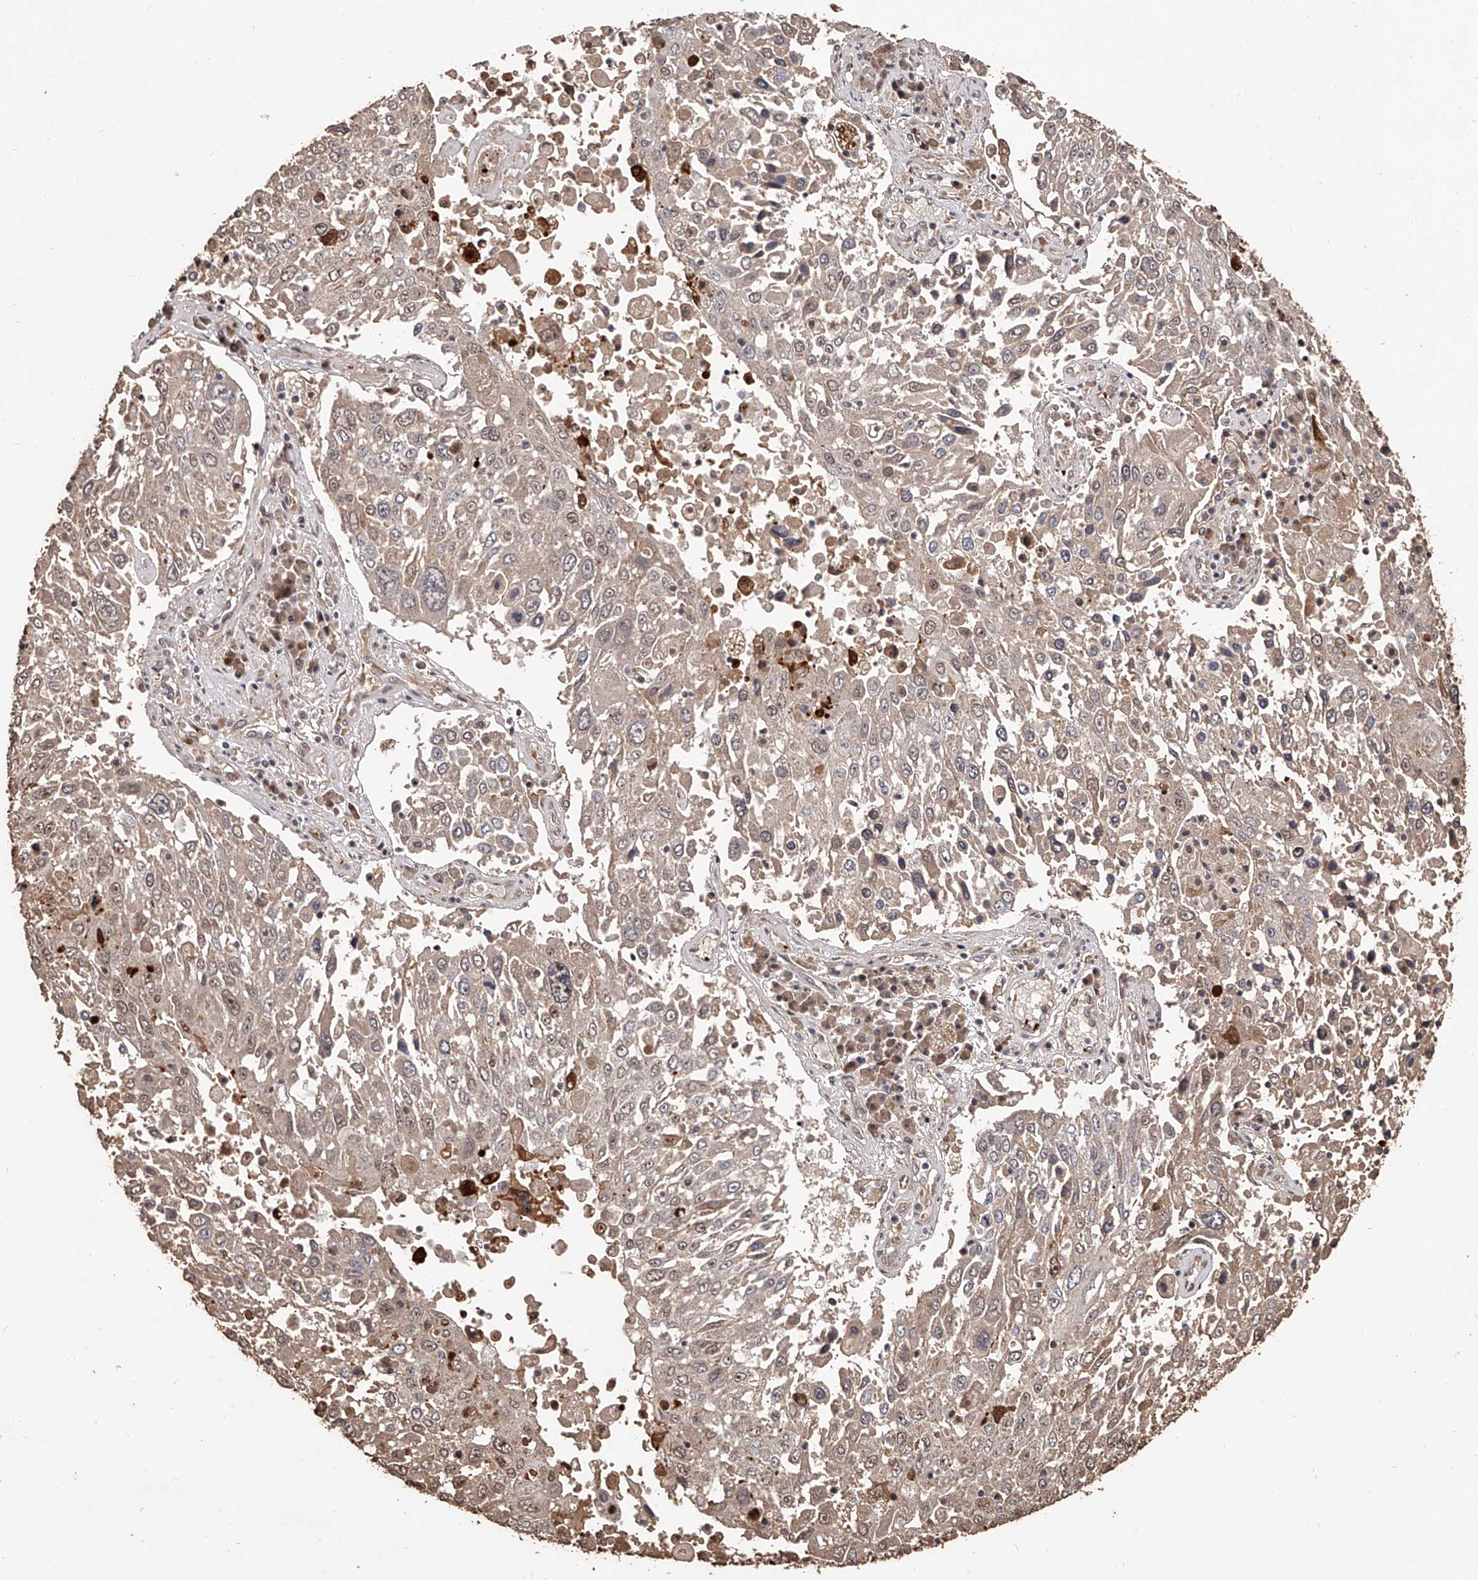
{"staining": {"intensity": "weak", "quantity": "25%-75%", "location": "cytoplasmic/membranous"}, "tissue": "lung cancer", "cell_type": "Tumor cells", "image_type": "cancer", "snomed": [{"axis": "morphology", "description": "Squamous cell carcinoma, NOS"}, {"axis": "topography", "description": "Lung"}], "caption": "Lung cancer (squamous cell carcinoma) tissue displays weak cytoplasmic/membranous expression in approximately 25%-75% of tumor cells, visualized by immunohistochemistry.", "gene": "URGCP", "patient": {"sex": "male", "age": 65}}